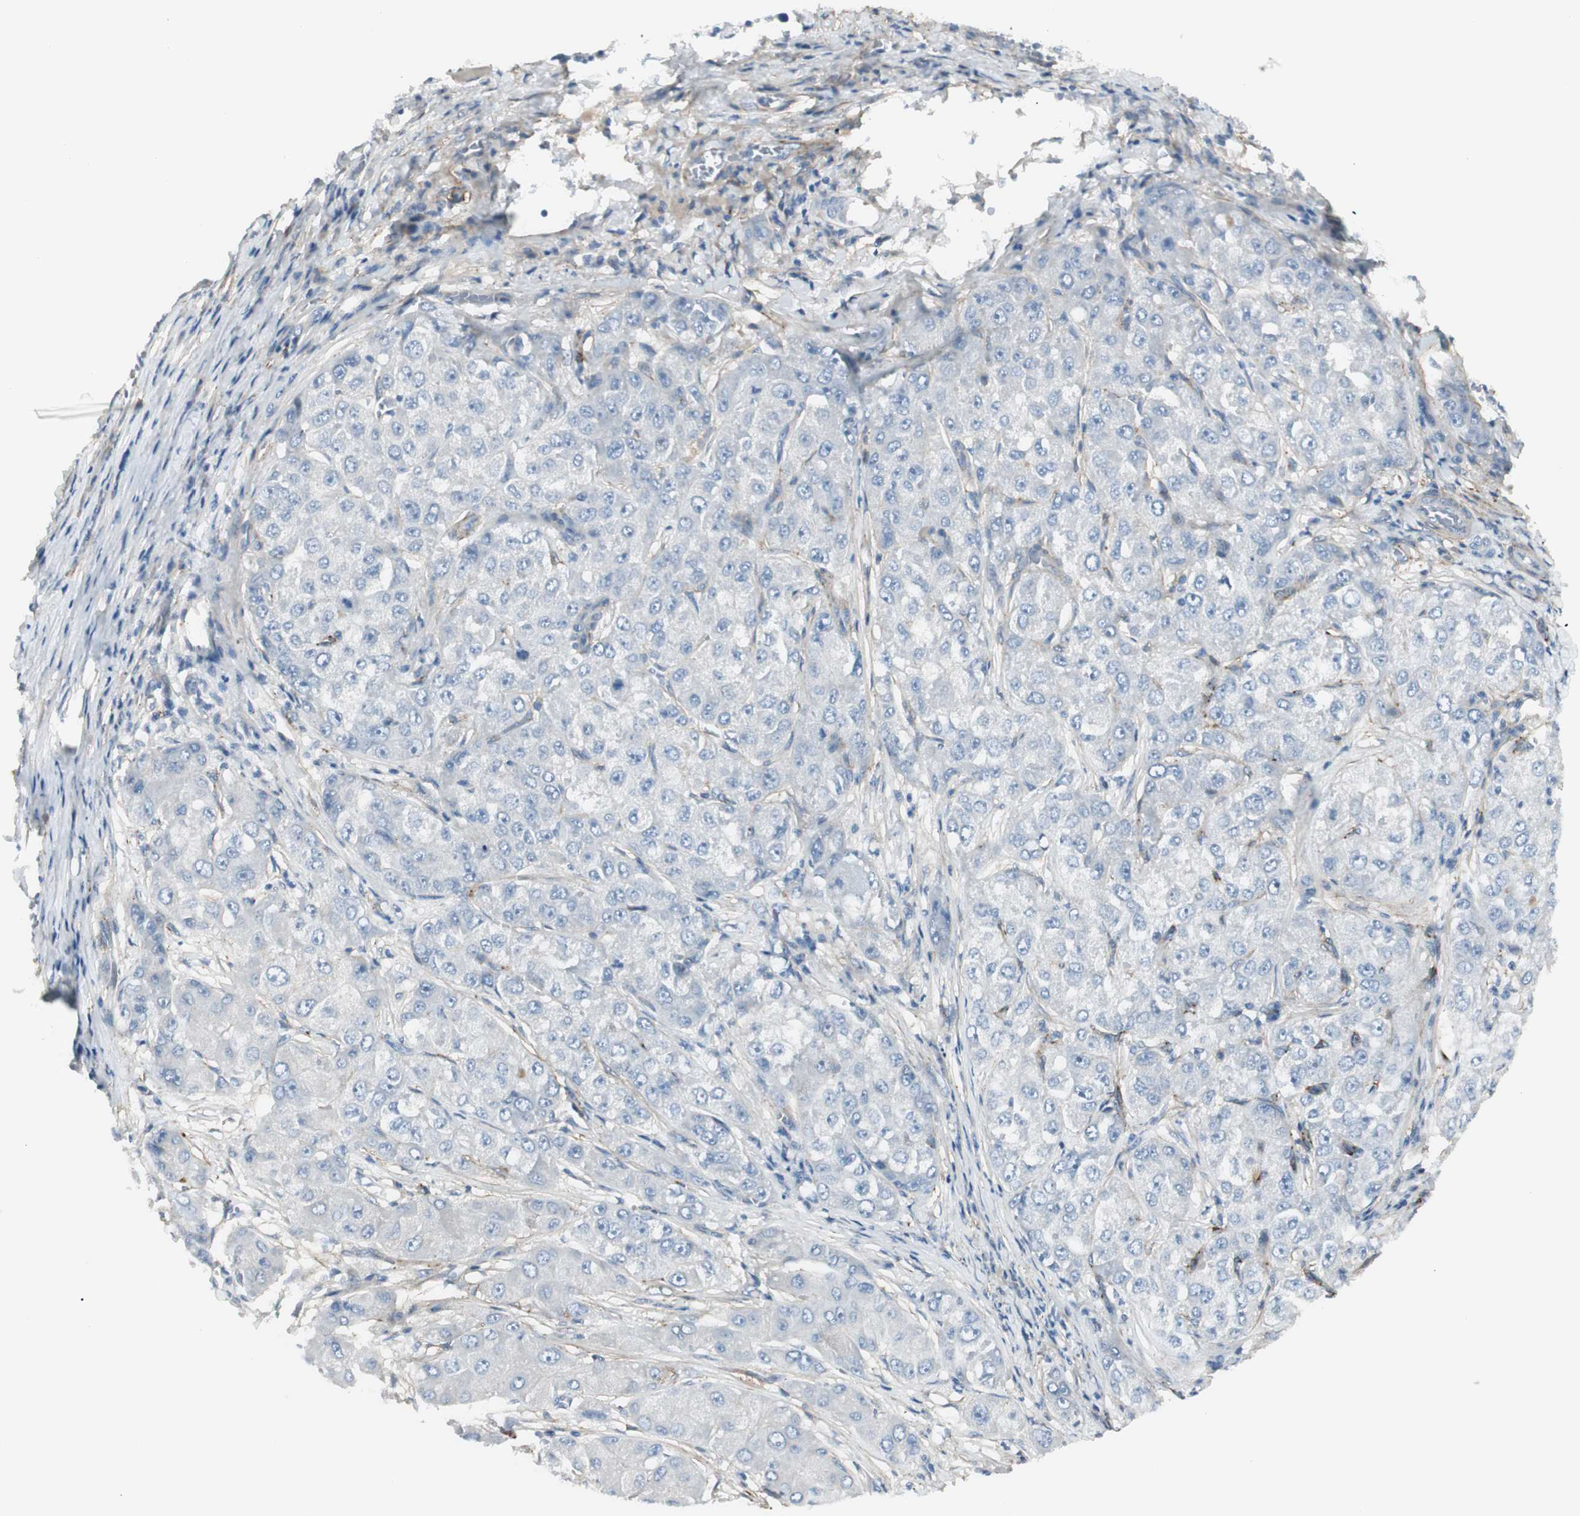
{"staining": {"intensity": "negative", "quantity": "none", "location": "none"}, "tissue": "liver cancer", "cell_type": "Tumor cells", "image_type": "cancer", "snomed": [{"axis": "morphology", "description": "Carcinoma, Hepatocellular, NOS"}, {"axis": "topography", "description": "Liver"}], "caption": "The photomicrograph demonstrates no significant staining in tumor cells of liver cancer.", "gene": "CACNA2D1", "patient": {"sex": "male", "age": 80}}